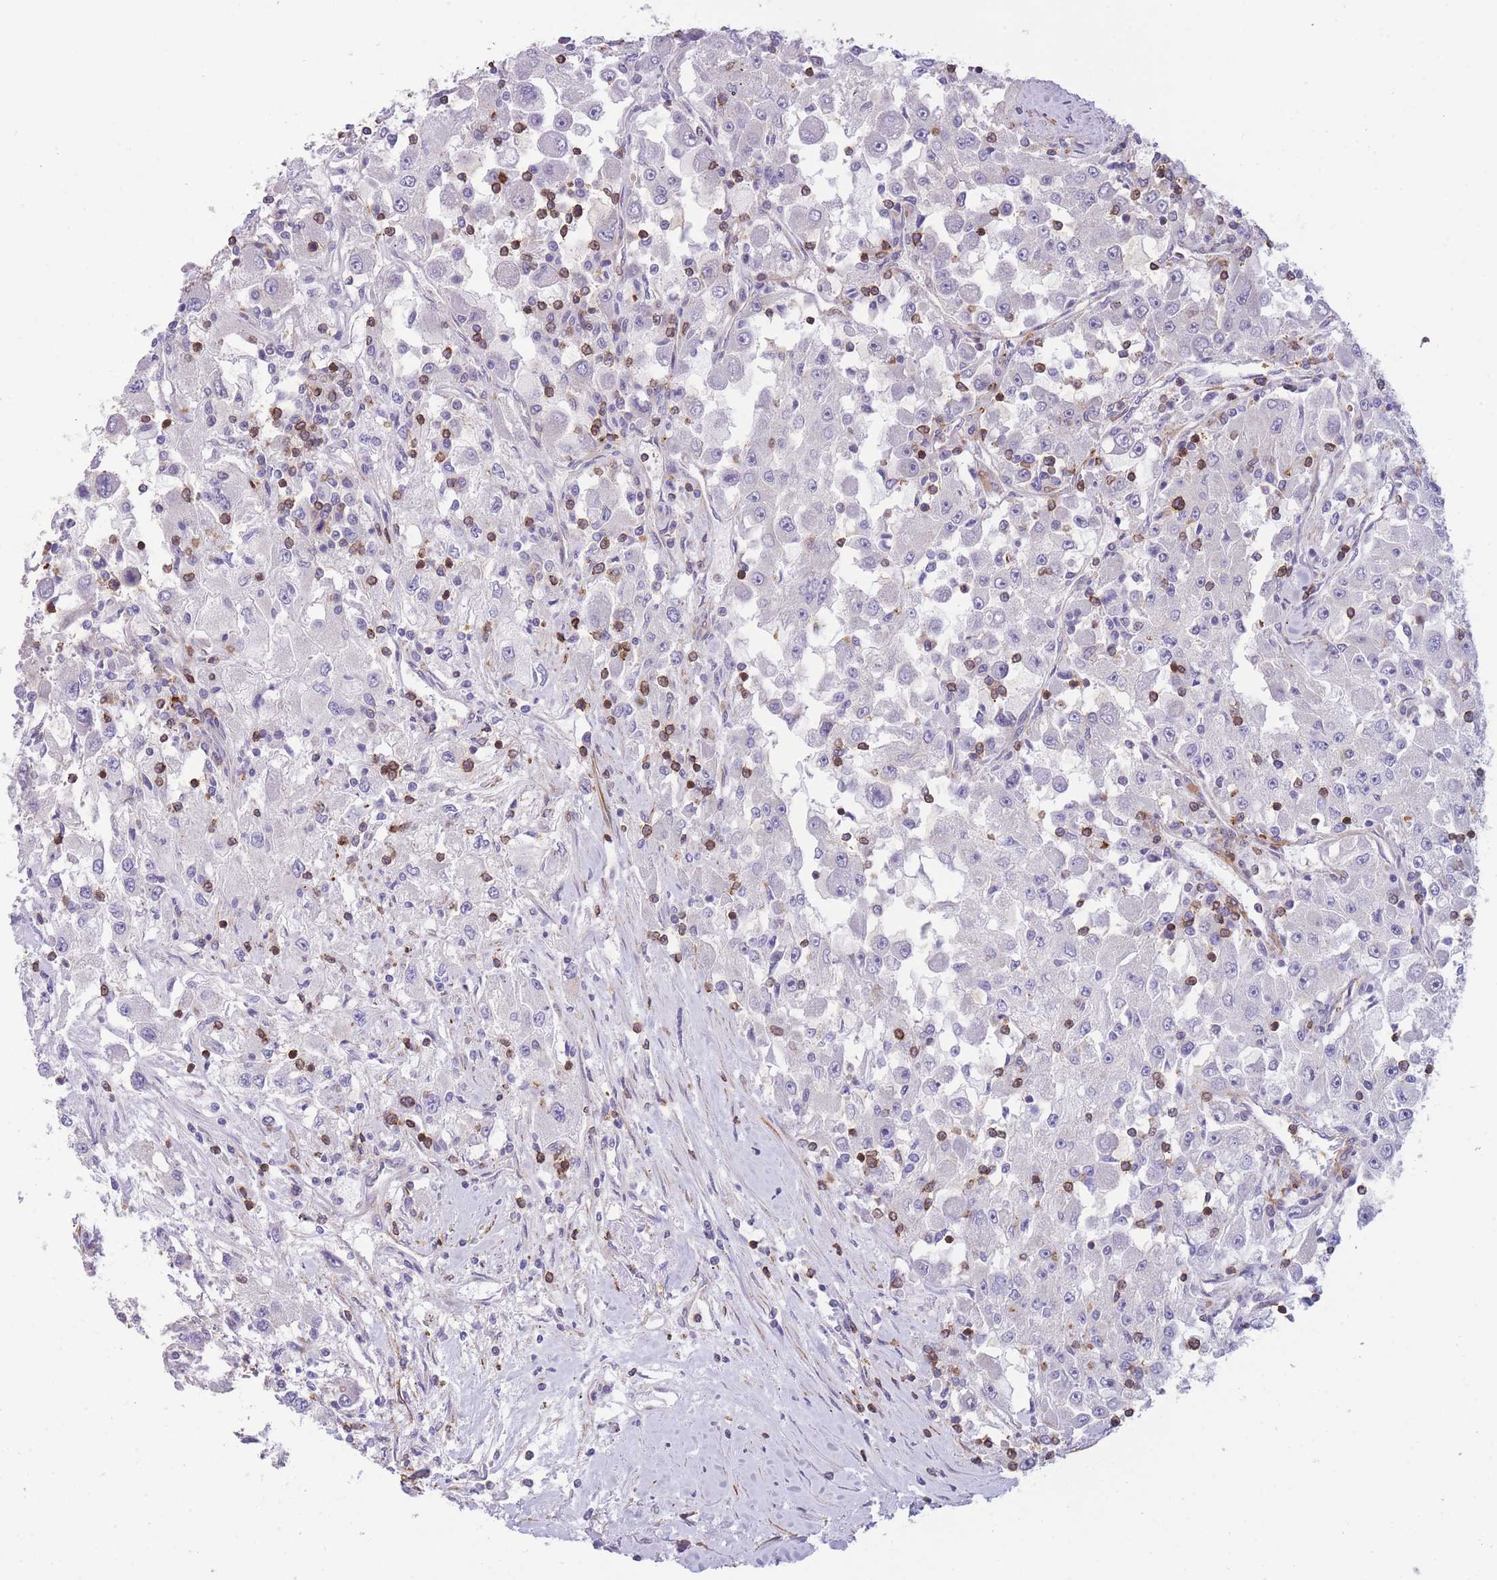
{"staining": {"intensity": "negative", "quantity": "none", "location": "none"}, "tissue": "renal cancer", "cell_type": "Tumor cells", "image_type": "cancer", "snomed": [{"axis": "morphology", "description": "Adenocarcinoma, NOS"}, {"axis": "topography", "description": "Kidney"}], "caption": "Human renal cancer (adenocarcinoma) stained for a protein using IHC reveals no expression in tumor cells.", "gene": "CDC25B", "patient": {"sex": "female", "age": 67}}